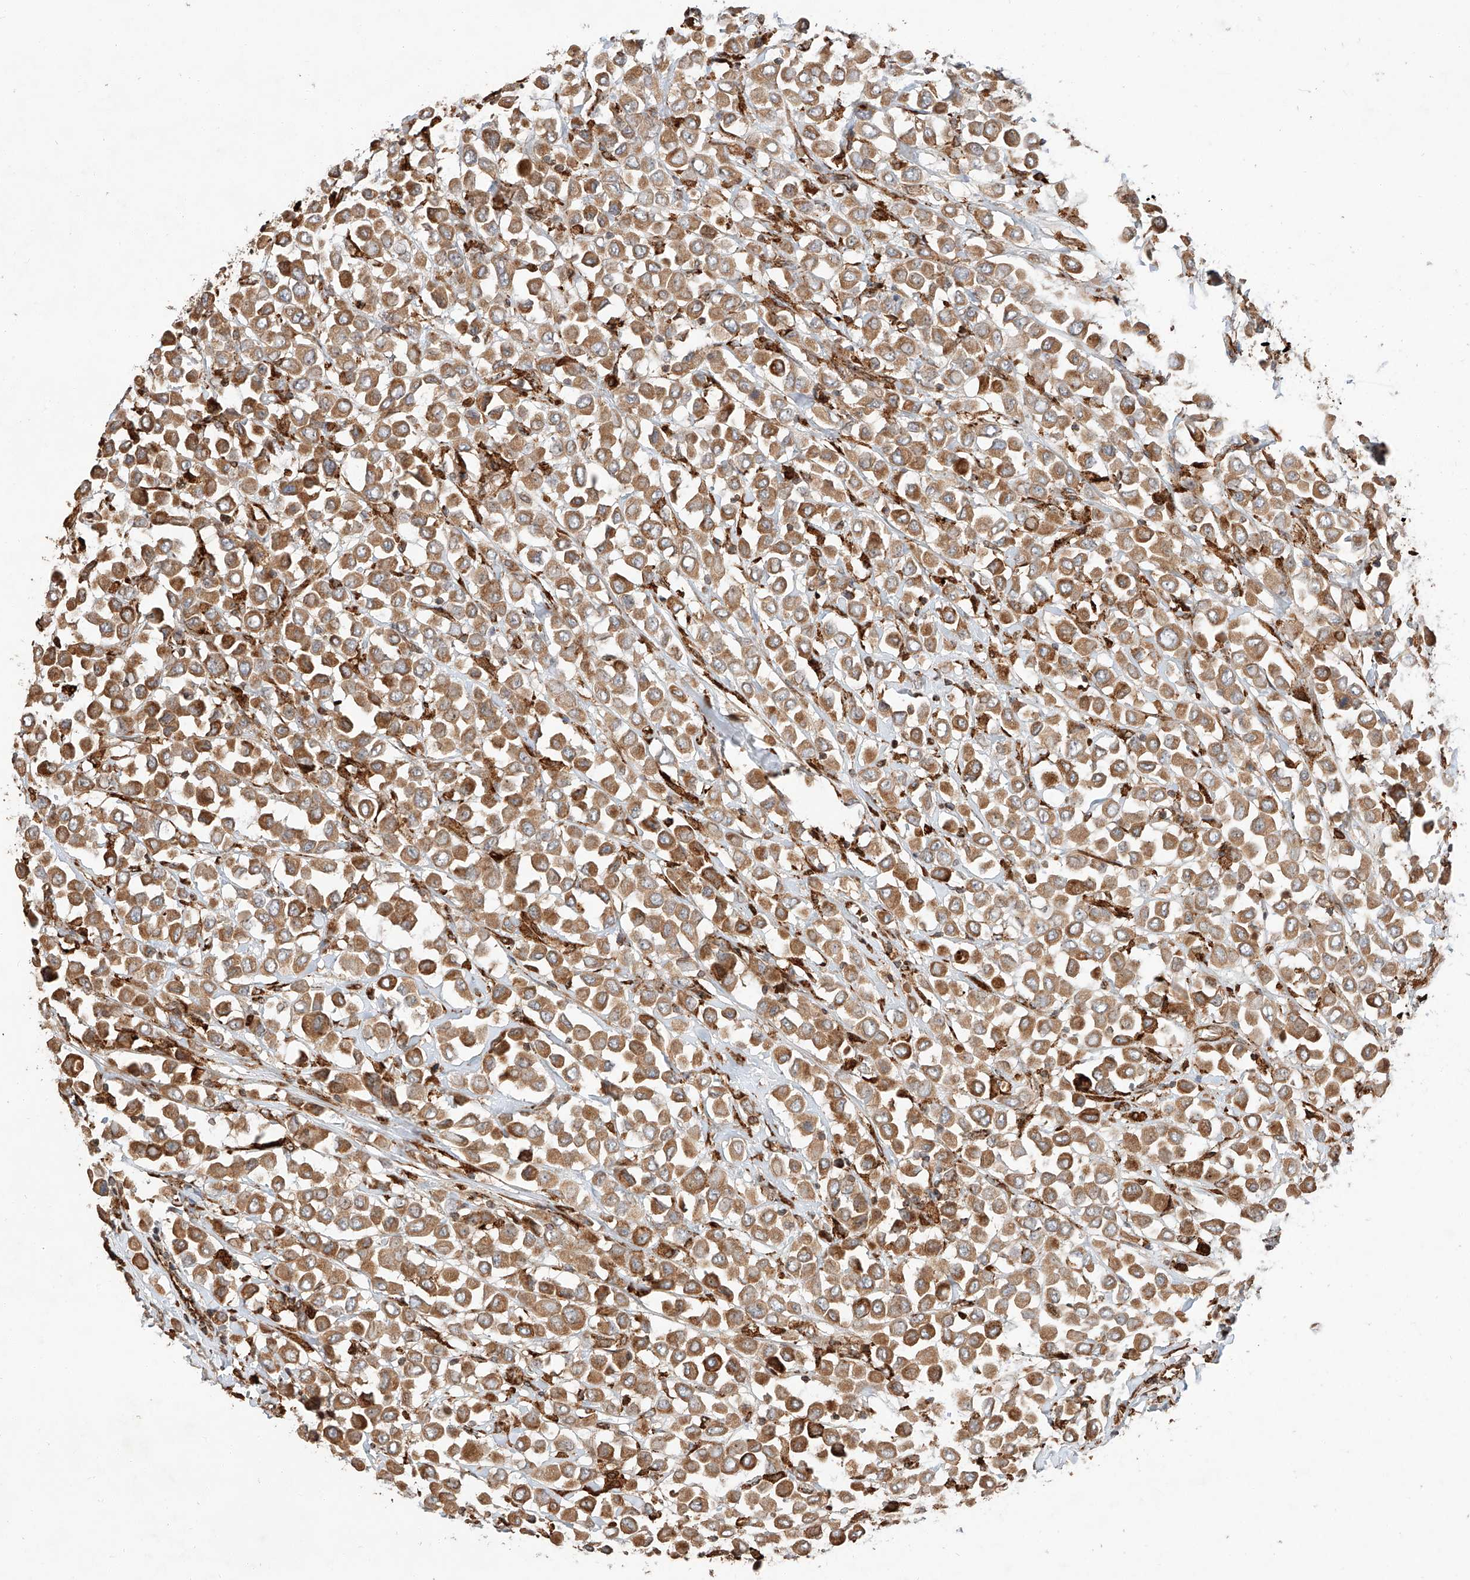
{"staining": {"intensity": "moderate", "quantity": ">75%", "location": "cytoplasmic/membranous"}, "tissue": "breast cancer", "cell_type": "Tumor cells", "image_type": "cancer", "snomed": [{"axis": "morphology", "description": "Duct carcinoma"}, {"axis": "topography", "description": "Breast"}], "caption": "DAB (3,3'-diaminobenzidine) immunohistochemical staining of human breast cancer exhibits moderate cytoplasmic/membranous protein staining in approximately >75% of tumor cells.", "gene": "ZNF84", "patient": {"sex": "female", "age": 61}}